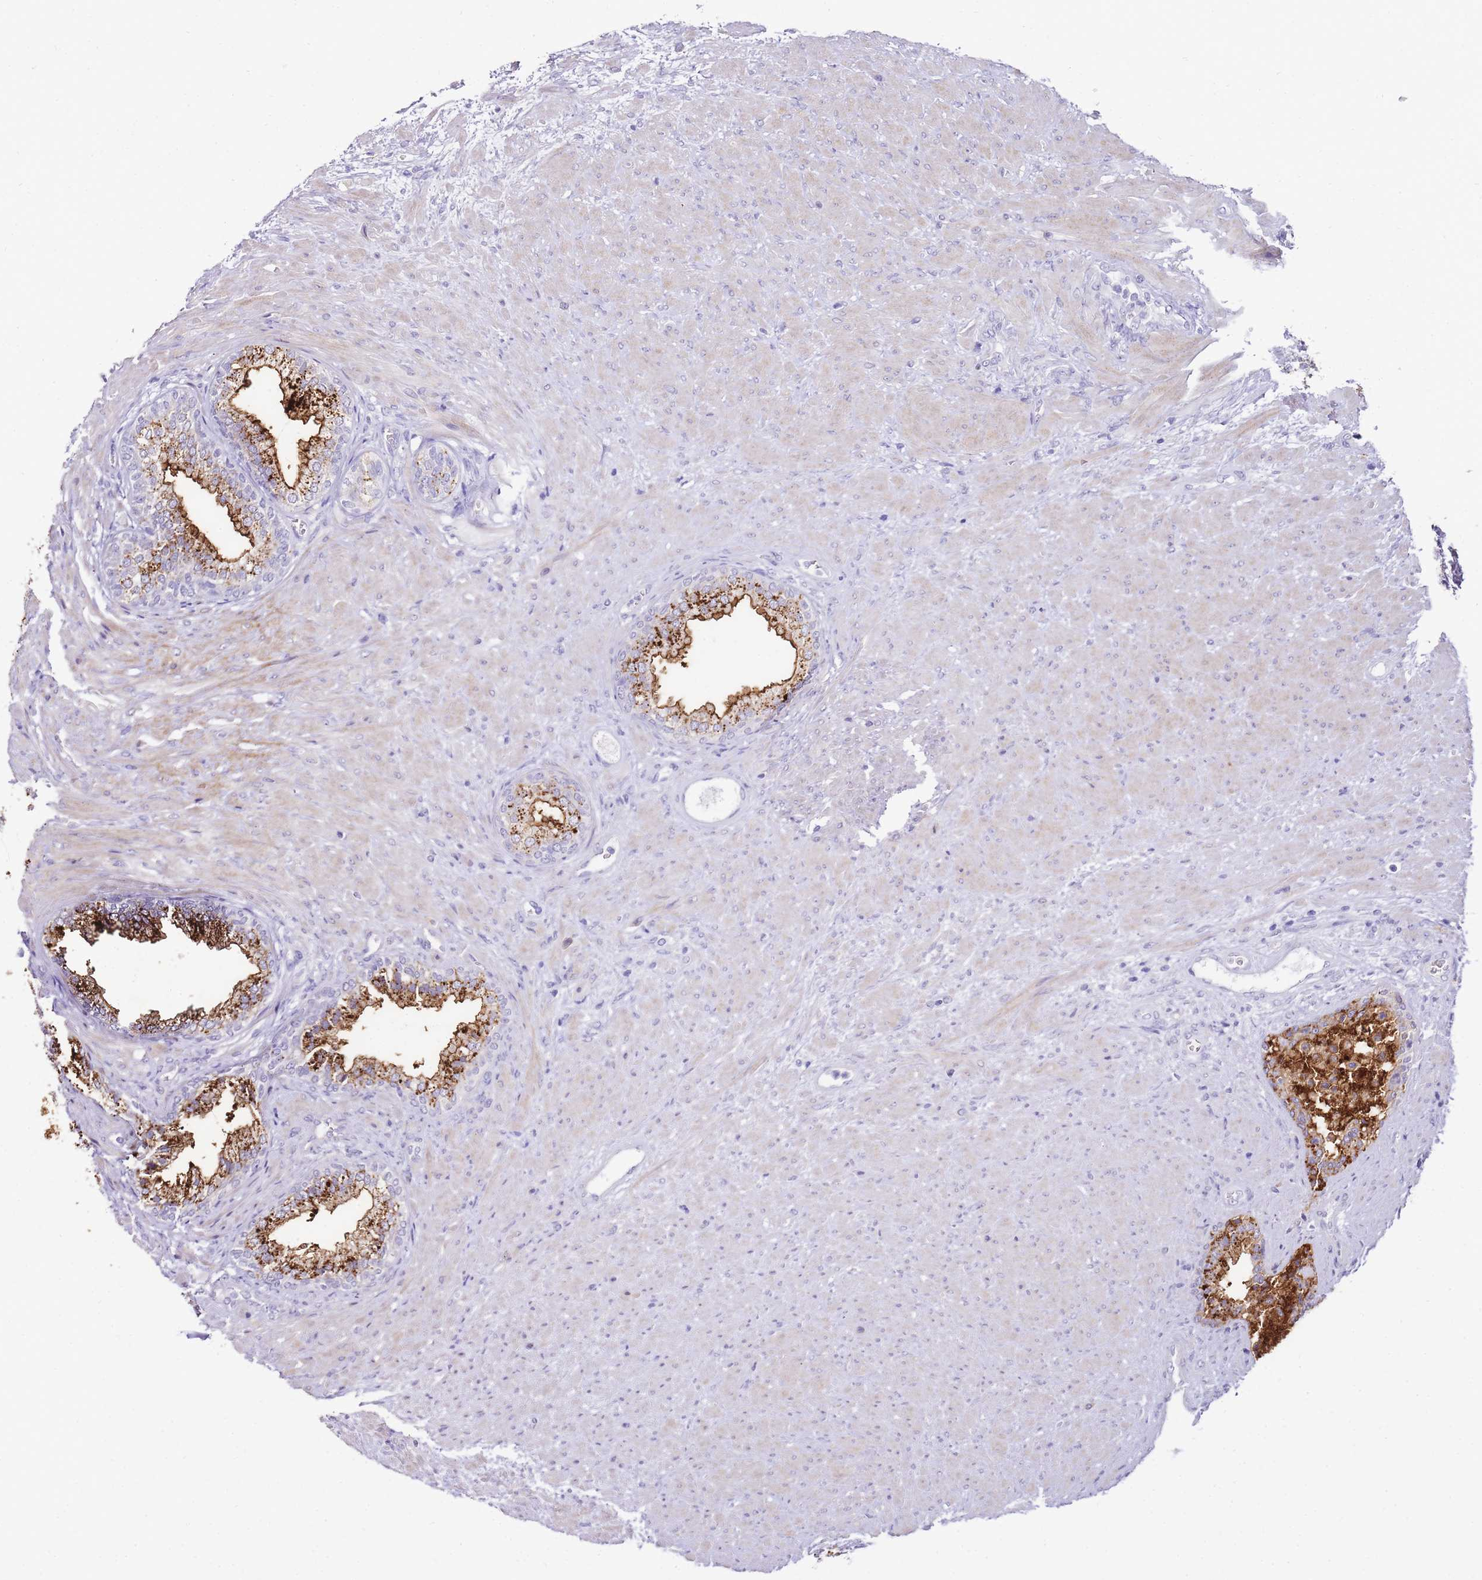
{"staining": {"intensity": "strong", "quantity": "25%-75%", "location": "cytoplasmic/membranous"}, "tissue": "prostate", "cell_type": "Glandular cells", "image_type": "normal", "snomed": [{"axis": "morphology", "description": "Normal tissue, NOS"}, {"axis": "topography", "description": "Prostate"}], "caption": "Immunohistochemical staining of normal prostate demonstrates 25%-75% levels of strong cytoplasmic/membranous protein expression in approximately 25%-75% of glandular cells.", "gene": "DPP4", "patient": {"sex": "male", "age": 76}}